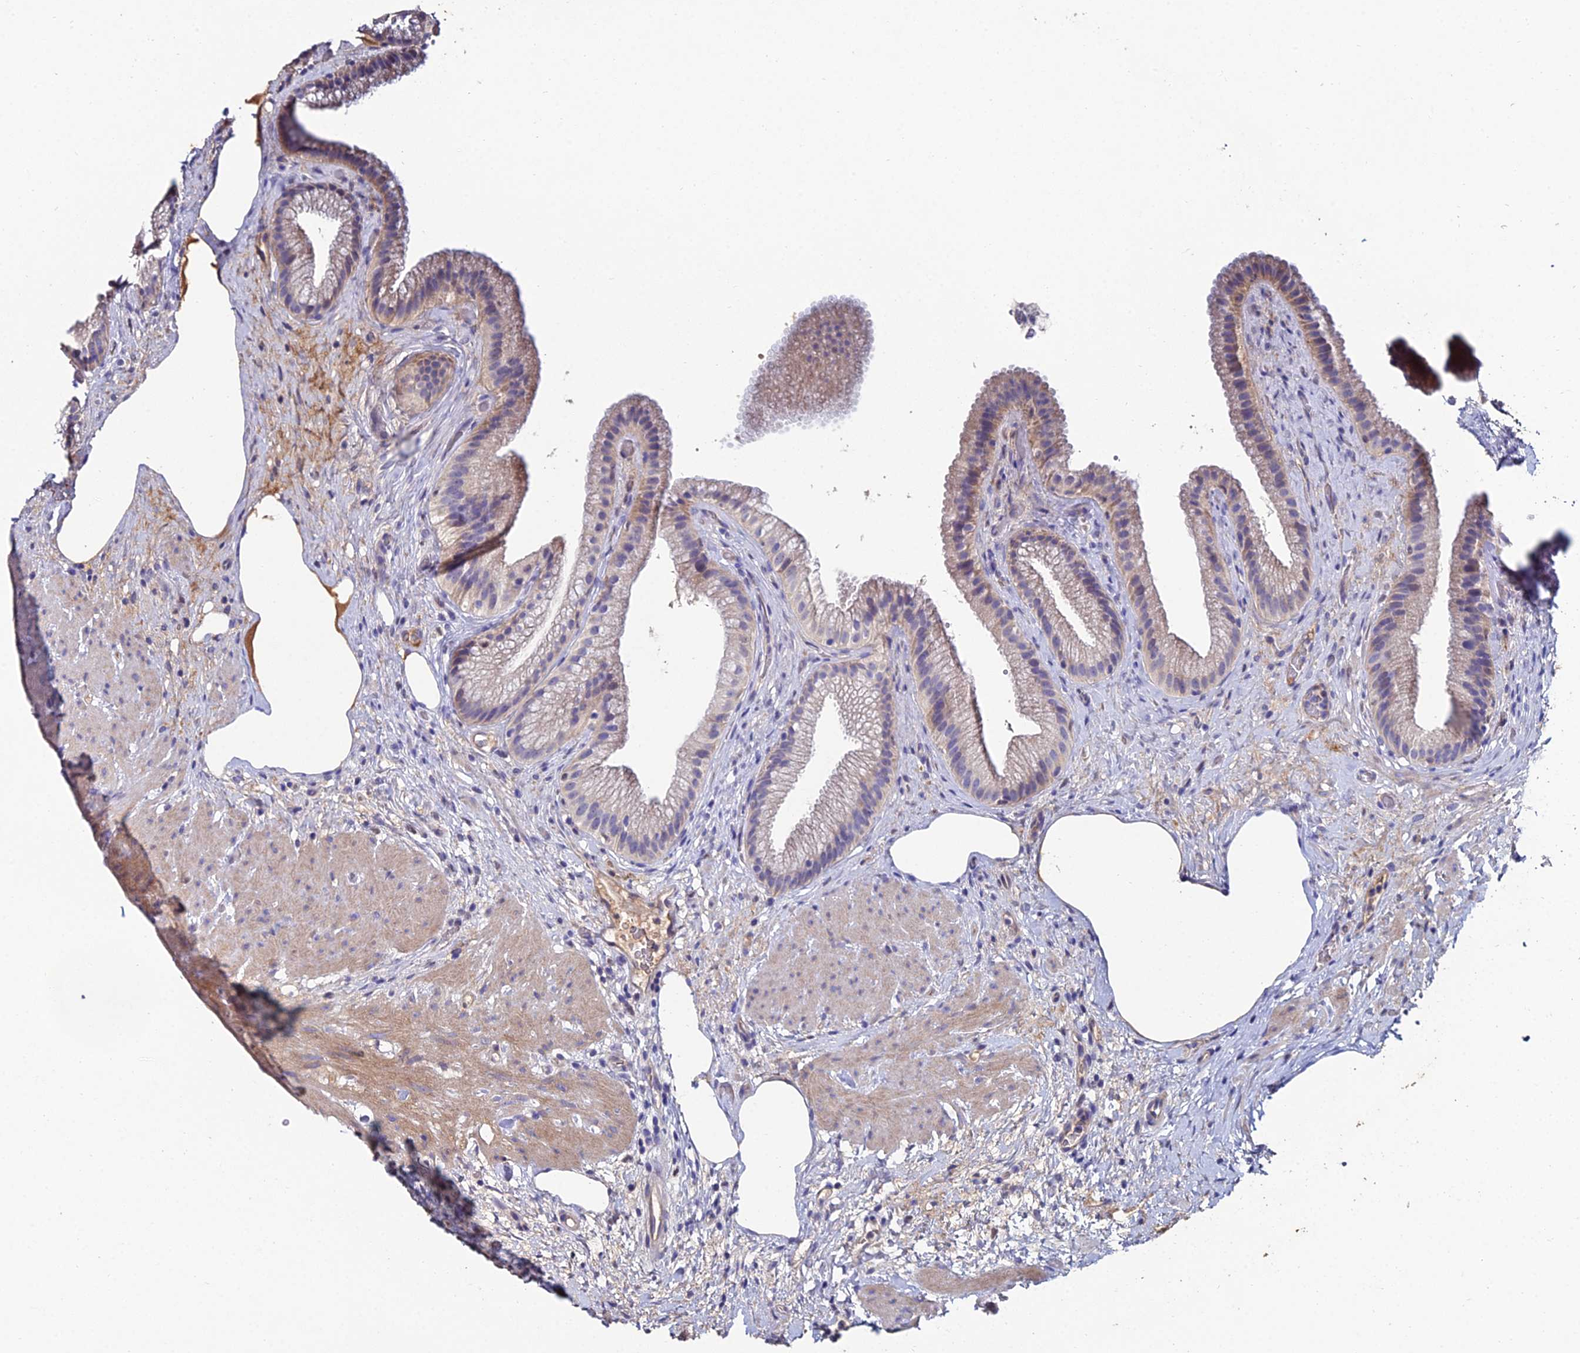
{"staining": {"intensity": "weak", "quantity": "<25%", "location": "cytoplasmic/membranous"}, "tissue": "gallbladder", "cell_type": "Glandular cells", "image_type": "normal", "snomed": [{"axis": "morphology", "description": "Normal tissue, NOS"}, {"axis": "morphology", "description": "Inflammation, NOS"}, {"axis": "topography", "description": "Gallbladder"}], "caption": "Immunohistochemistry image of benign human gallbladder stained for a protein (brown), which demonstrates no expression in glandular cells.", "gene": "ESRRG", "patient": {"sex": "male", "age": 51}}